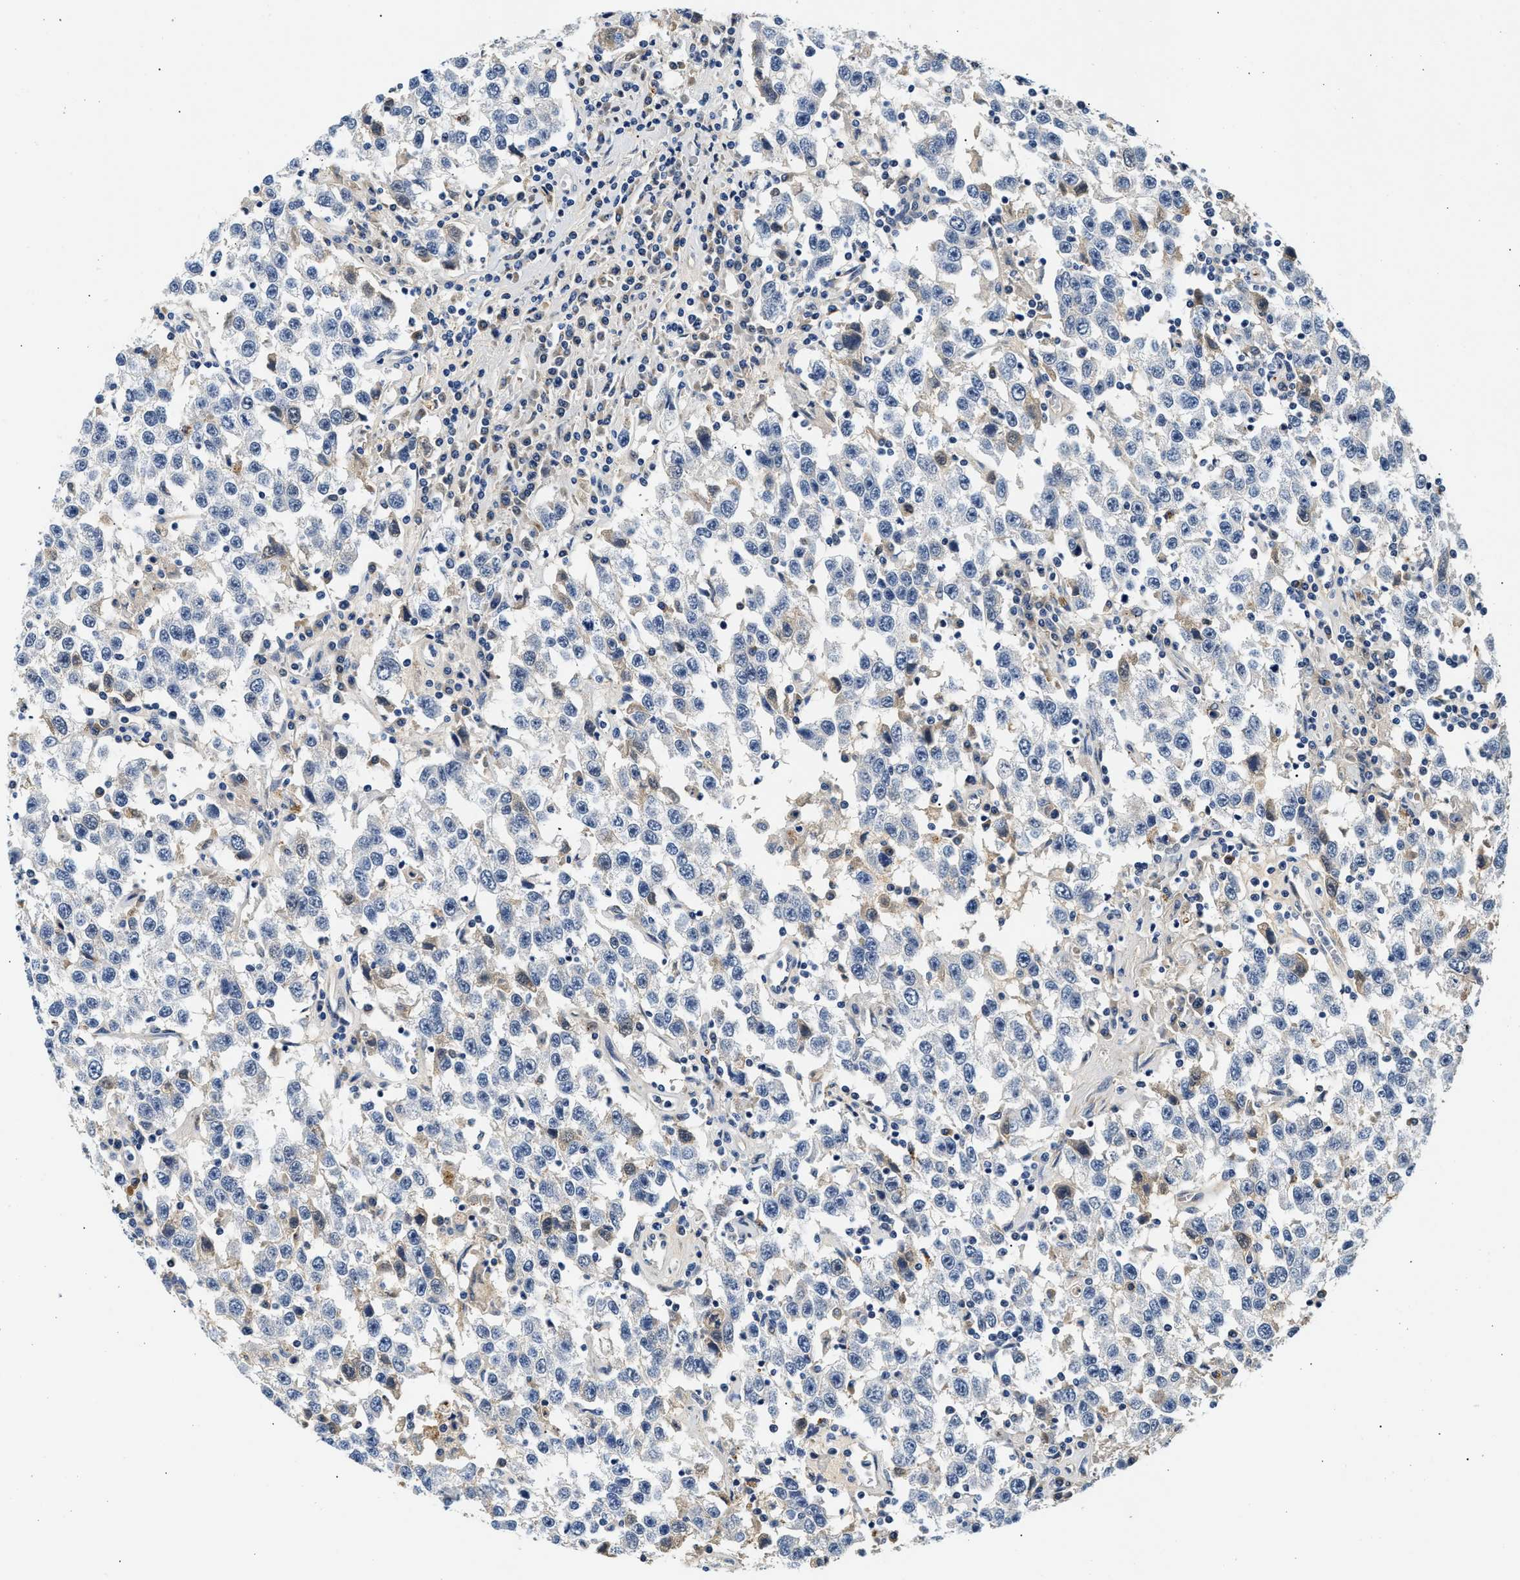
{"staining": {"intensity": "negative", "quantity": "none", "location": "none"}, "tissue": "testis cancer", "cell_type": "Tumor cells", "image_type": "cancer", "snomed": [{"axis": "morphology", "description": "Seminoma, NOS"}, {"axis": "topography", "description": "Testis"}], "caption": "High magnification brightfield microscopy of testis seminoma stained with DAB (brown) and counterstained with hematoxylin (blue): tumor cells show no significant positivity.", "gene": "MED22", "patient": {"sex": "male", "age": 41}}